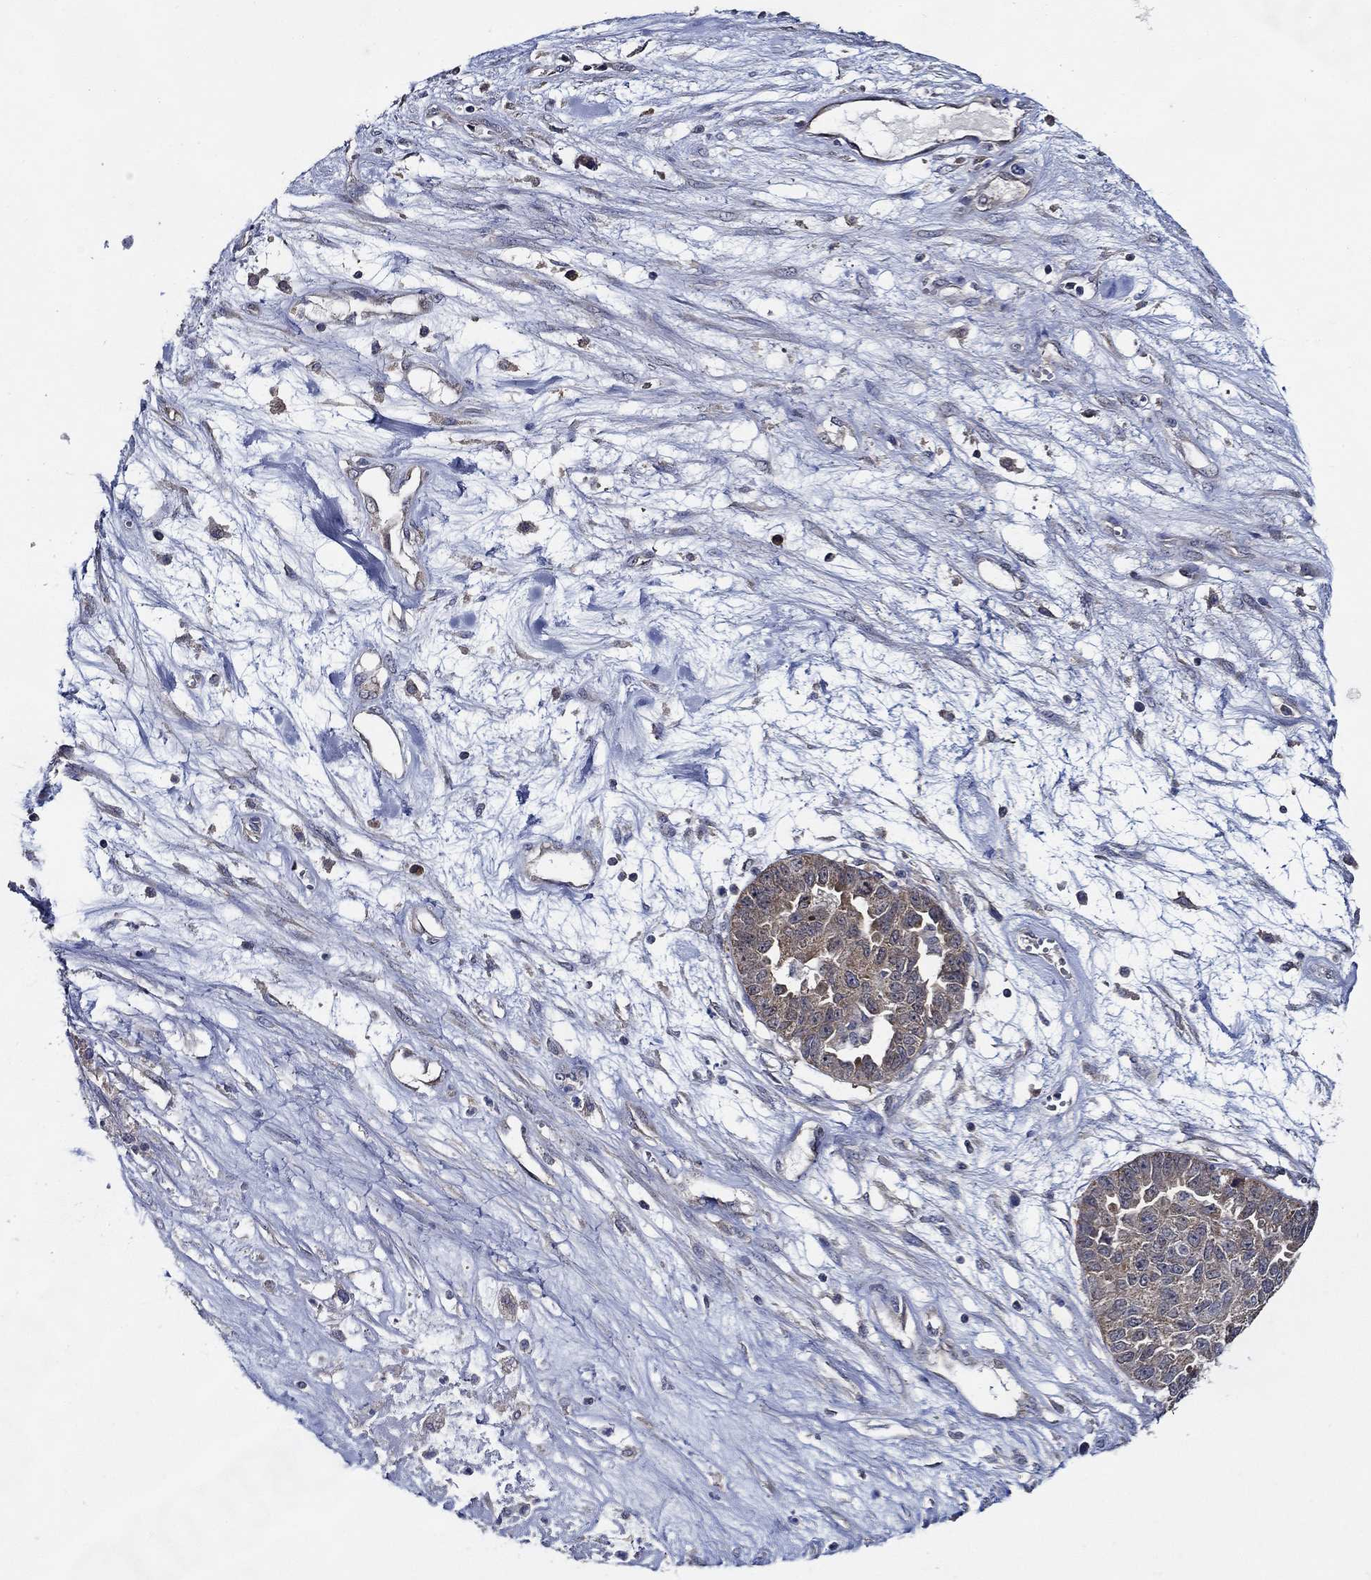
{"staining": {"intensity": "weak", "quantity": "25%-75%", "location": "cytoplasmic/membranous"}, "tissue": "ovarian cancer", "cell_type": "Tumor cells", "image_type": "cancer", "snomed": [{"axis": "morphology", "description": "Cystadenocarcinoma, serous, NOS"}, {"axis": "topography", "description": "Ovary"}], "caption": "There is low levels of weak cytoplasmic/membranous expression in tumor cells of ovarian cancer (serous cystadenocarcinoma), as demonstrated by immunohistochemical staining (brown color).", "gene": "WDR53", "patient": {"sex": "female", "age": 87}}